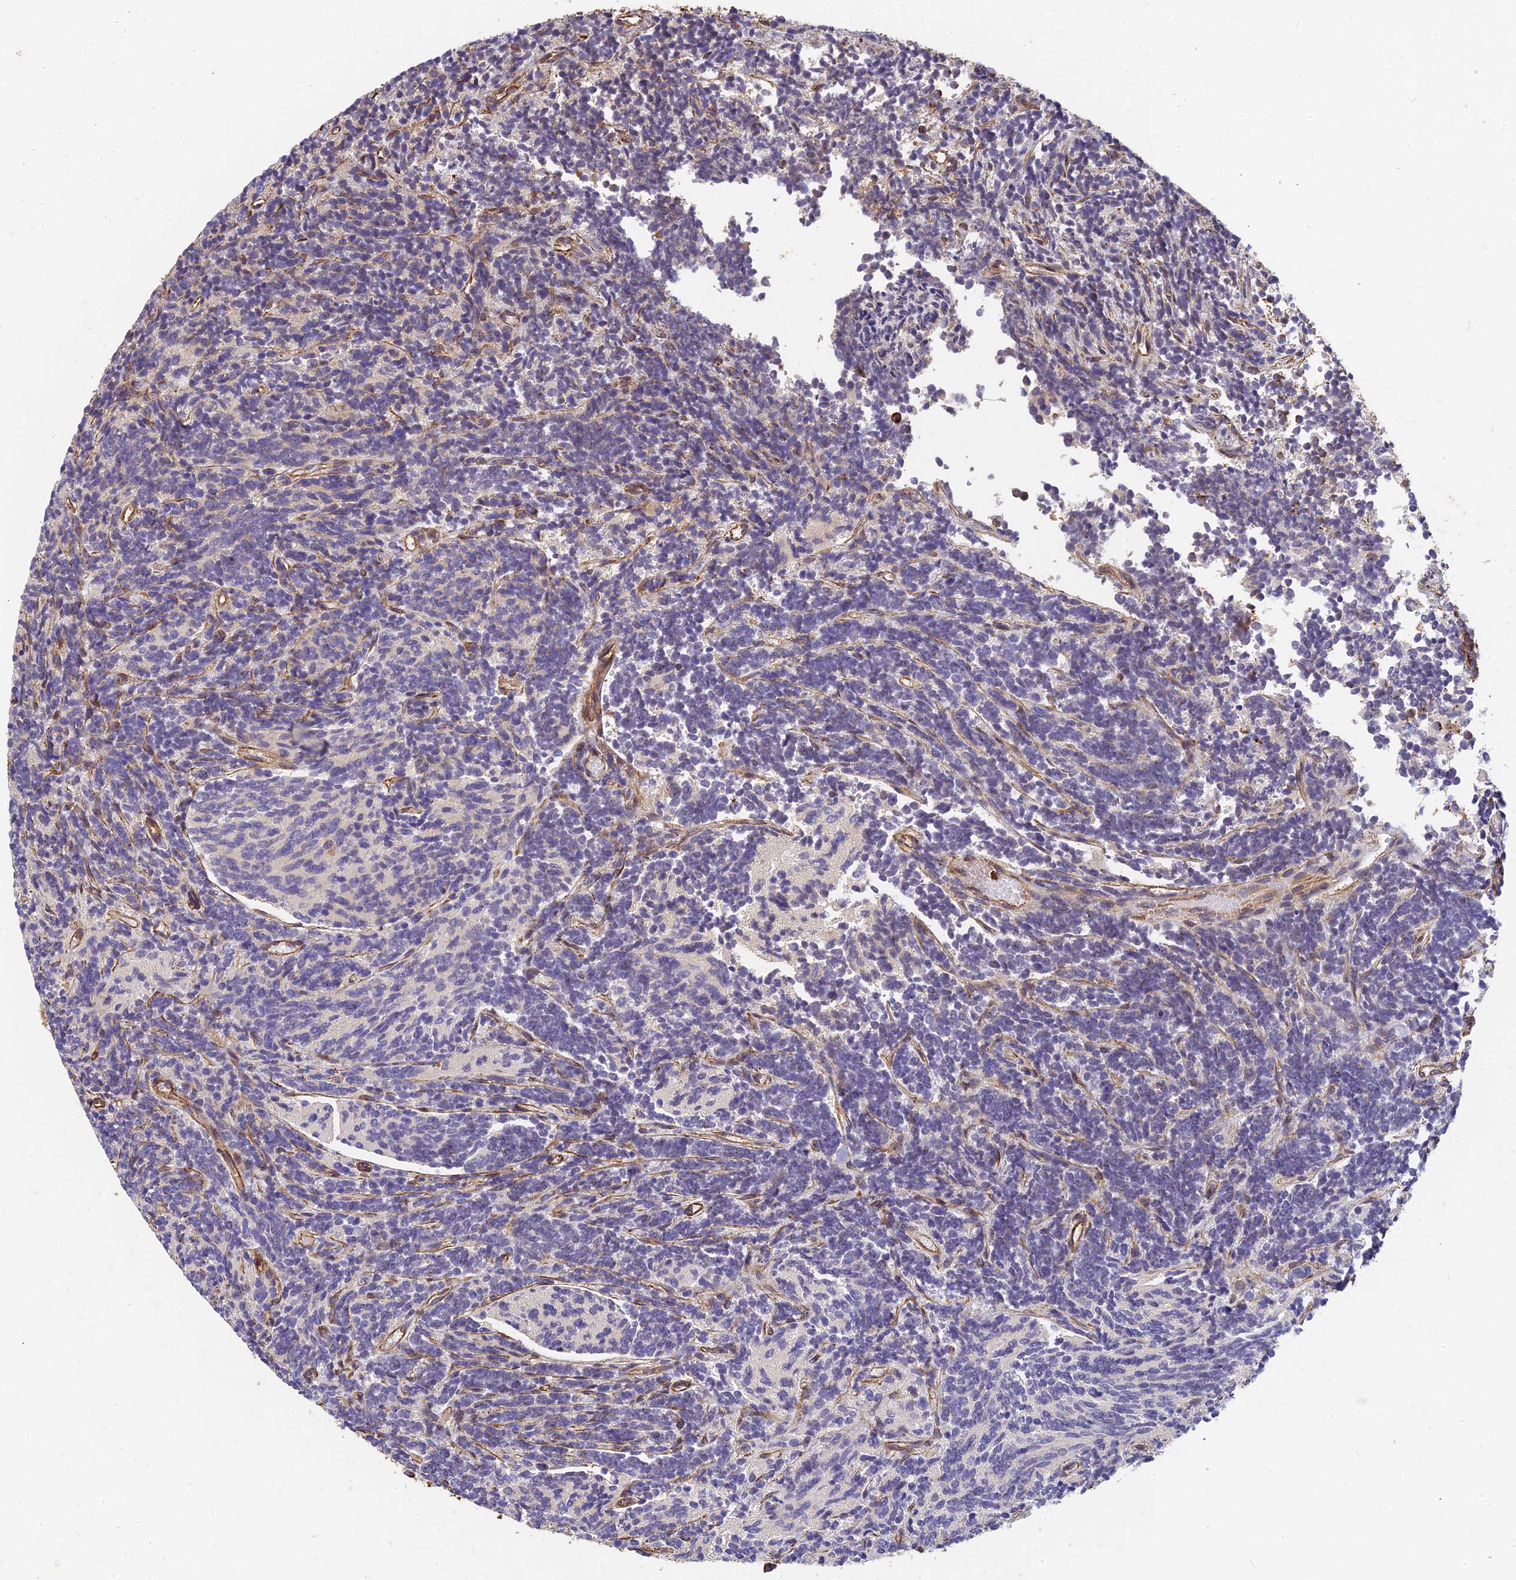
{"staining": {"intensity": "negative", "quantity": "none", "location": "none"}, "tissue": "glioma", "cell_type": "Tumor cells", "image_type": "cancer", "snomed": [{"axis": "morphology", "description": "Glioma, malignant, Low grade"}, {"axis": "topography", "description": "Brain"}], "caption": "Tumor cells show no significant protein staining in malignant glioma (low-grade).", "gene": "DSTYK", "patient": {"sex": "female", "age": 1}}